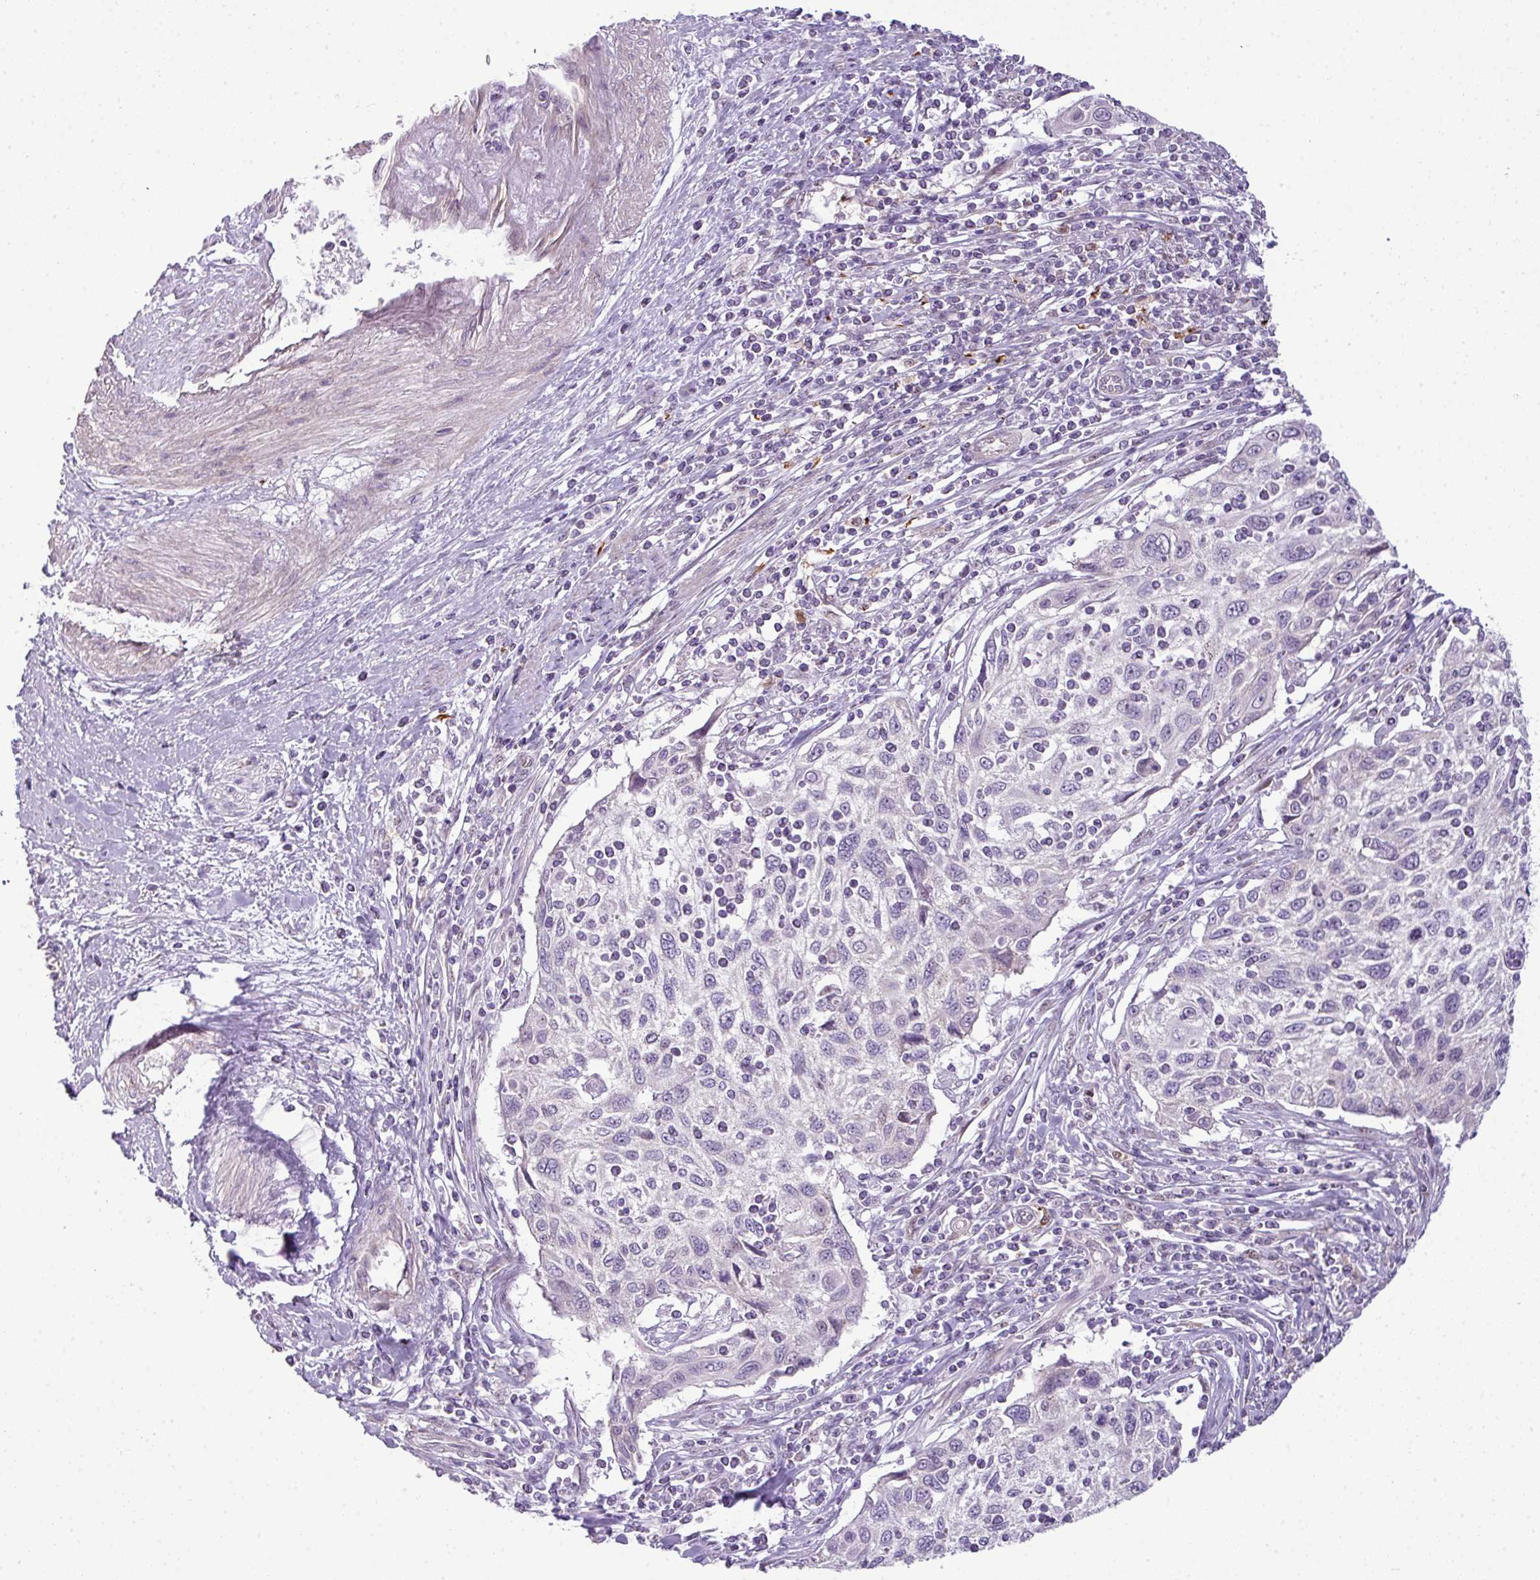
{"staining": {"intensity": "negative", "quantity": "none", "location": "none"}, "tissue": "cervical cancer", "cell_type": "Tumor cells", "image_type": "cancer", "snomed": [{"axis": "morphology", "description": "Squamous cell carcinoma, NOS"}, {"axis": "topography", "description": "Cervix"}], "caption": "The histopathology image demonstrates no significant staining in tumor cells of squamous cell carcinoma (cervical).", "gene": "MAK16", "patient": {"sex": "female", "age": 70}}